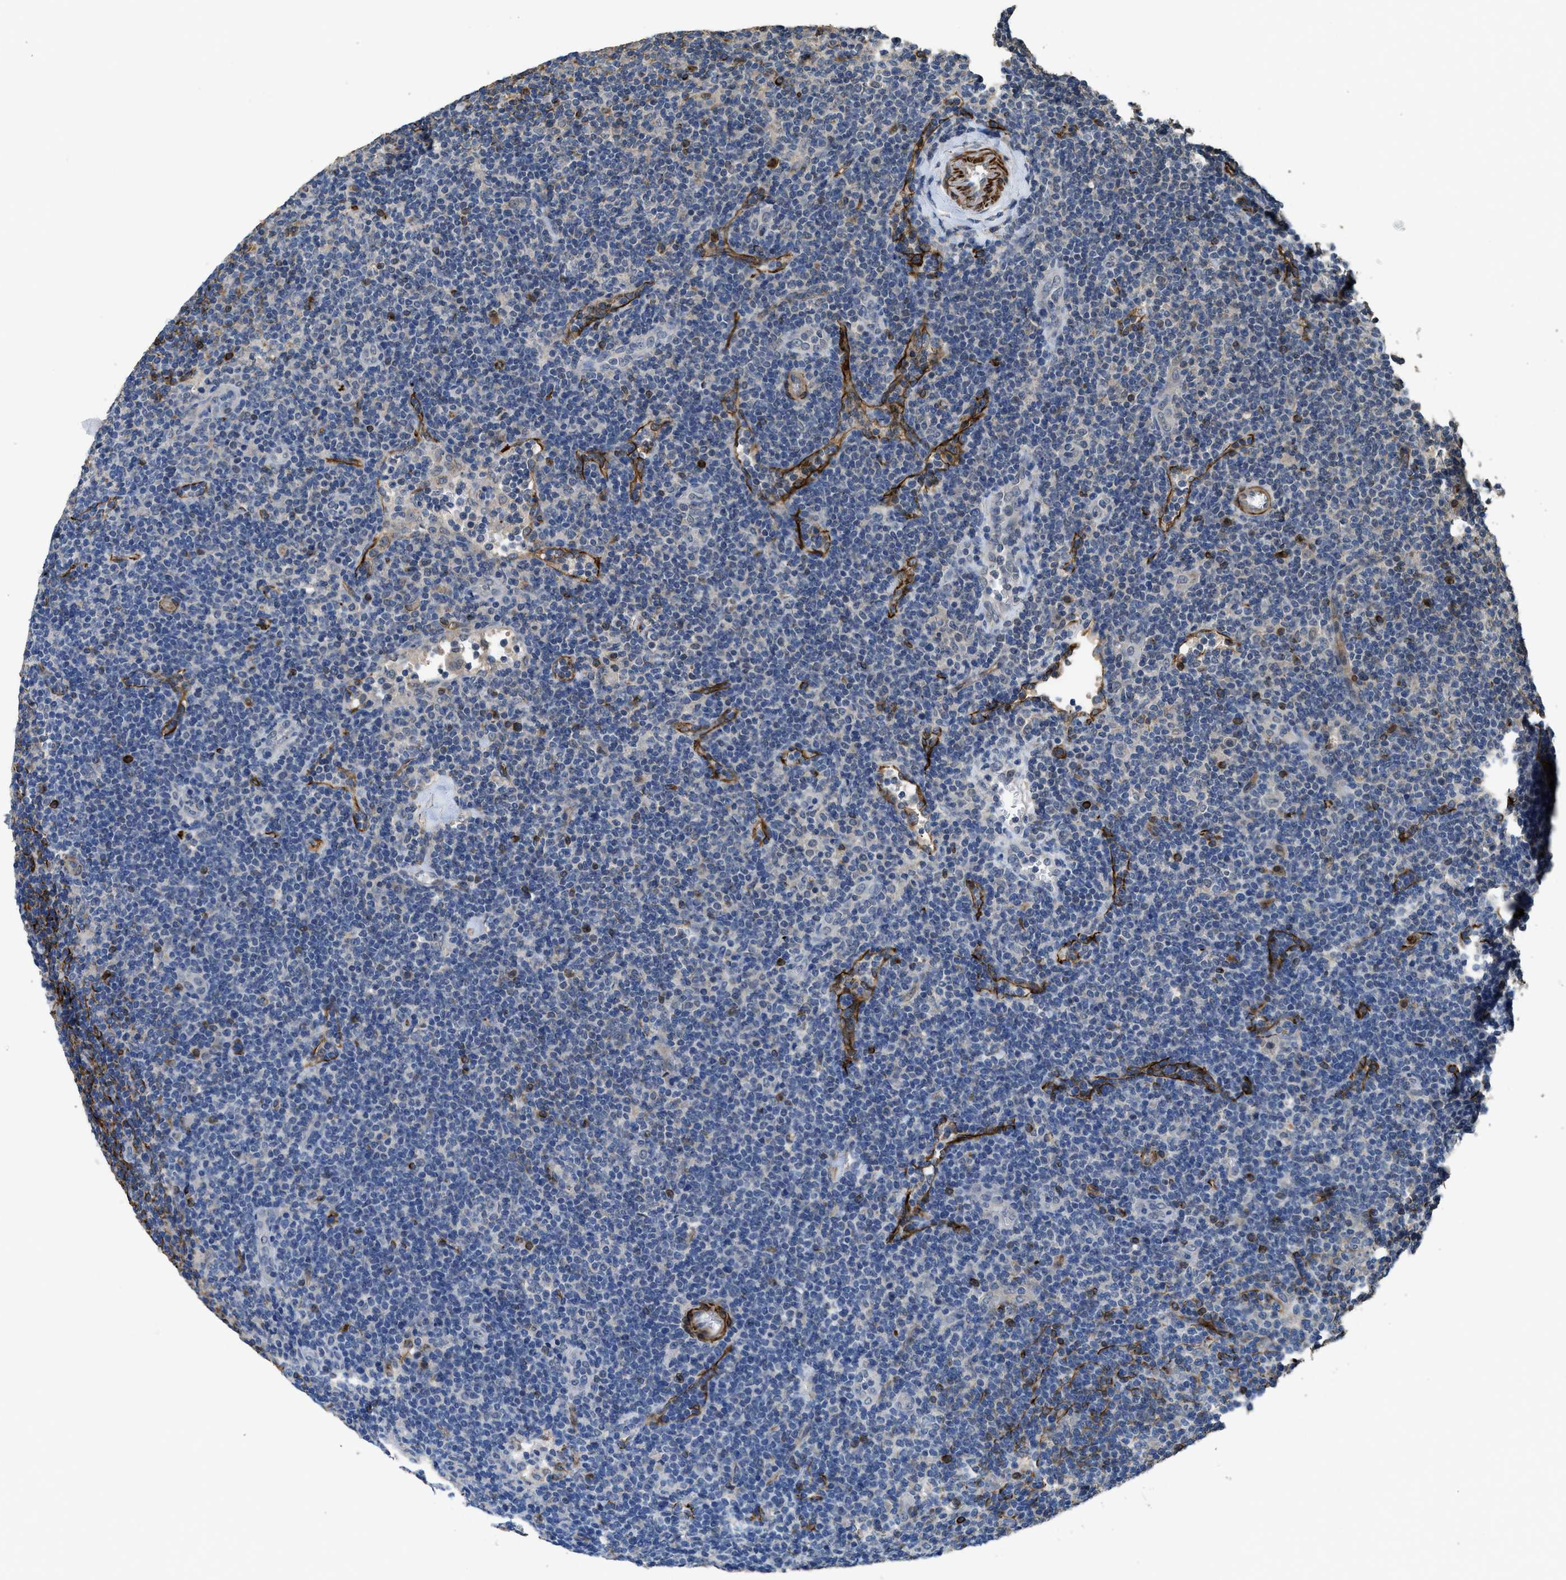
{"staining": {"intensity": "negative", "quantity": "none", "location": "none"}, "tissue": "lymphoma", "cell_type": "Tumor cells", "image_type": "cancer", "snomed": [{"axis": "morphology", "description": "Hodgkin's disease, NOS"}, {"axis": "topography", "description": "Lymph node"}], "caption": "Tumor cells show no significant protein expression in Hodgkin's disease.", "gene": "SYNM", "patient": {"sex": "female", "age": 57}}